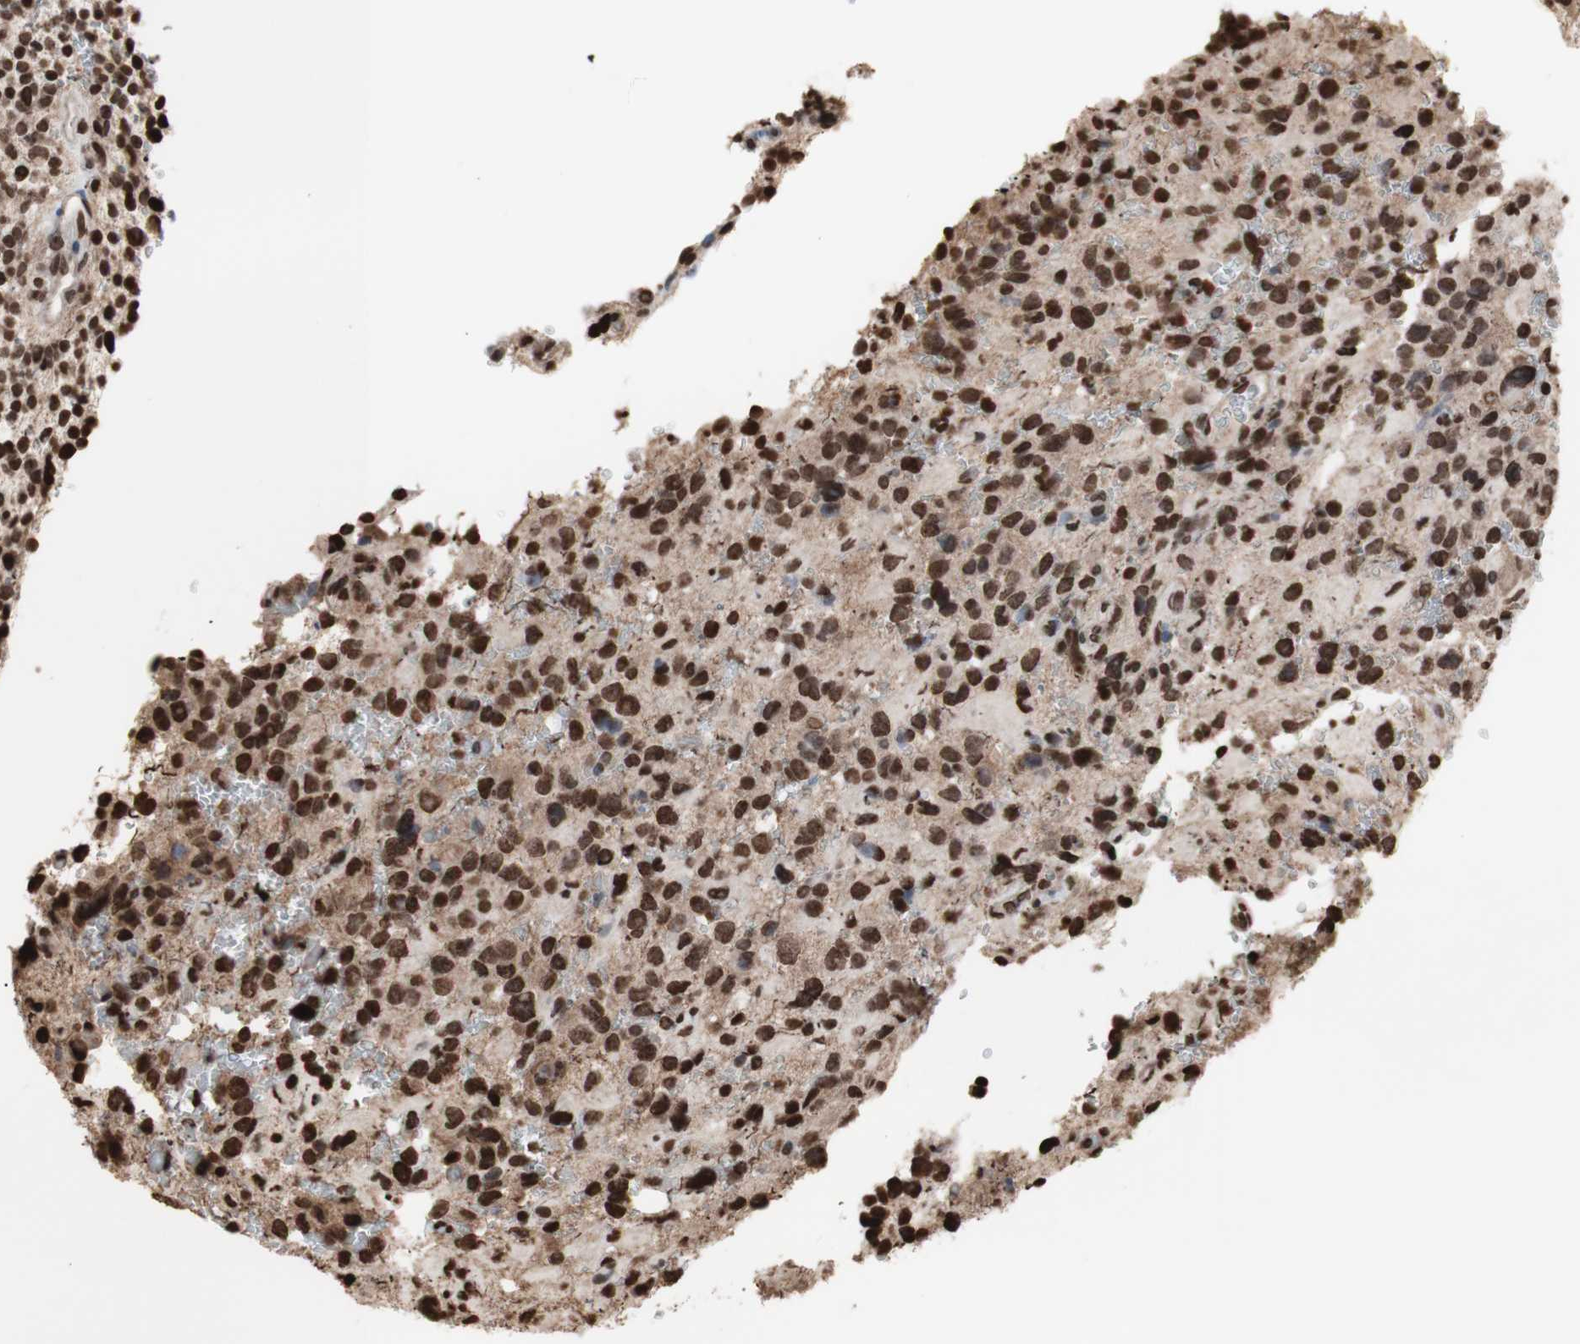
{"staining": {"intensity": "strong", "quantity": ">75%", "location": "nuclear"}, "tissue": "glioma", "cell_type": "Tumor cells", "image_type": "cancer", "snomed": [{"axis": "morphology", "description": "Glioma, malignant, High grade"}, {"axis": "topography", "description": "Brain"}], "caption": "Glioma stained with DAB immunohistochemistry (IHC) exhibits high levels of strong nuclear staining in approximately >75% of tumor cells.", "gene": "SNAI2", "patient": {"sex": "male", "age": 48}}